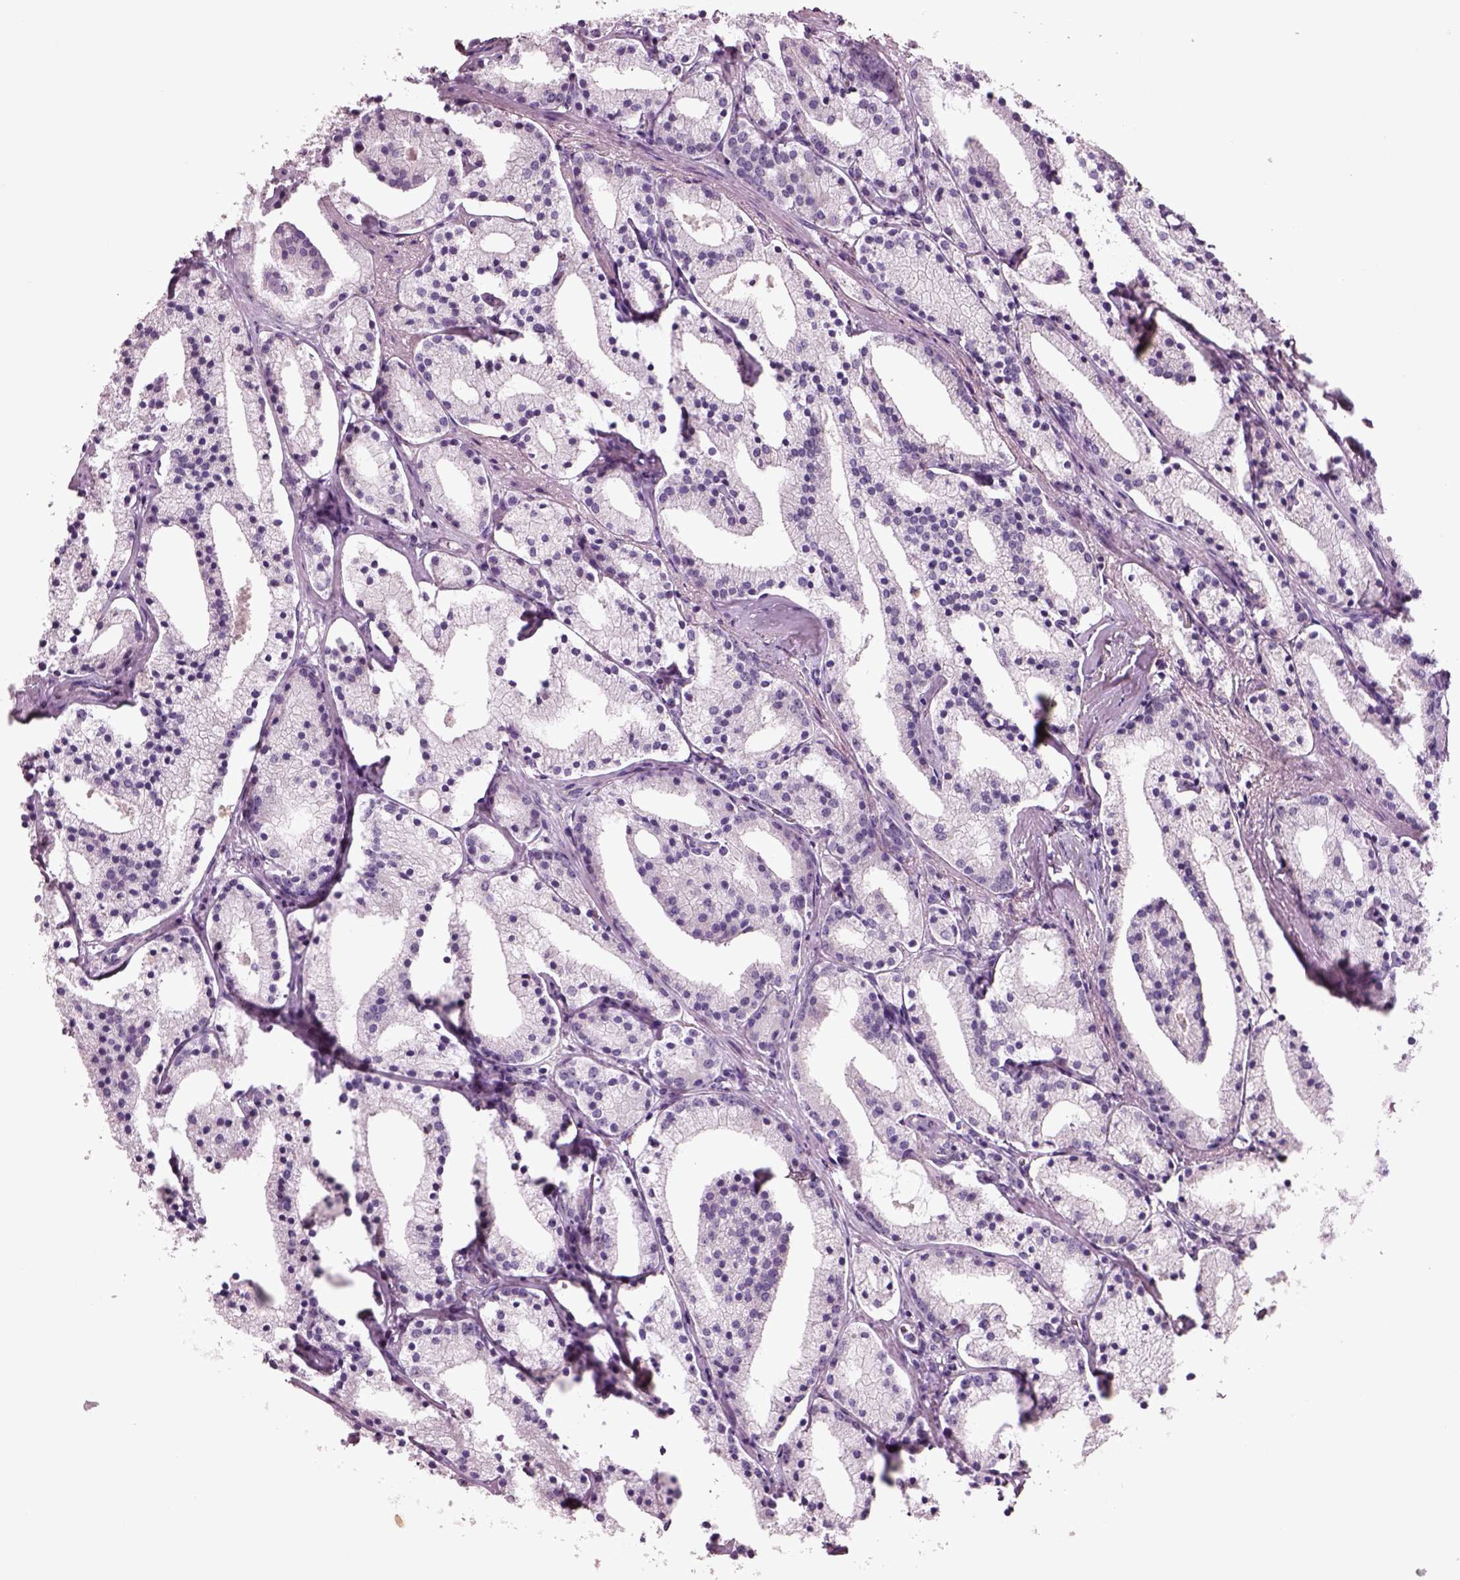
{"staining": {"intensity": "negative", "quantity": "none", "location": "none"}, "tissue": "prostate cancer", "cell_type": "Tumor cells", "image_type": "cancer", "snomed": [{"axis": "morphology", "description": "Adenocarcinoma, NOS"}, {"axis": "topography", "description": "Prostate"}], "caption": "Adenocarcinoma (prostate) was stained to show a protein in brown. There is no significant expression in tumor cells. (DAB (3,3'-diaminobenzidine) IHC with hematoxylin counter stain).", "gene": "DUOXA2", "patient": {"sex": "male", "age": 69}}